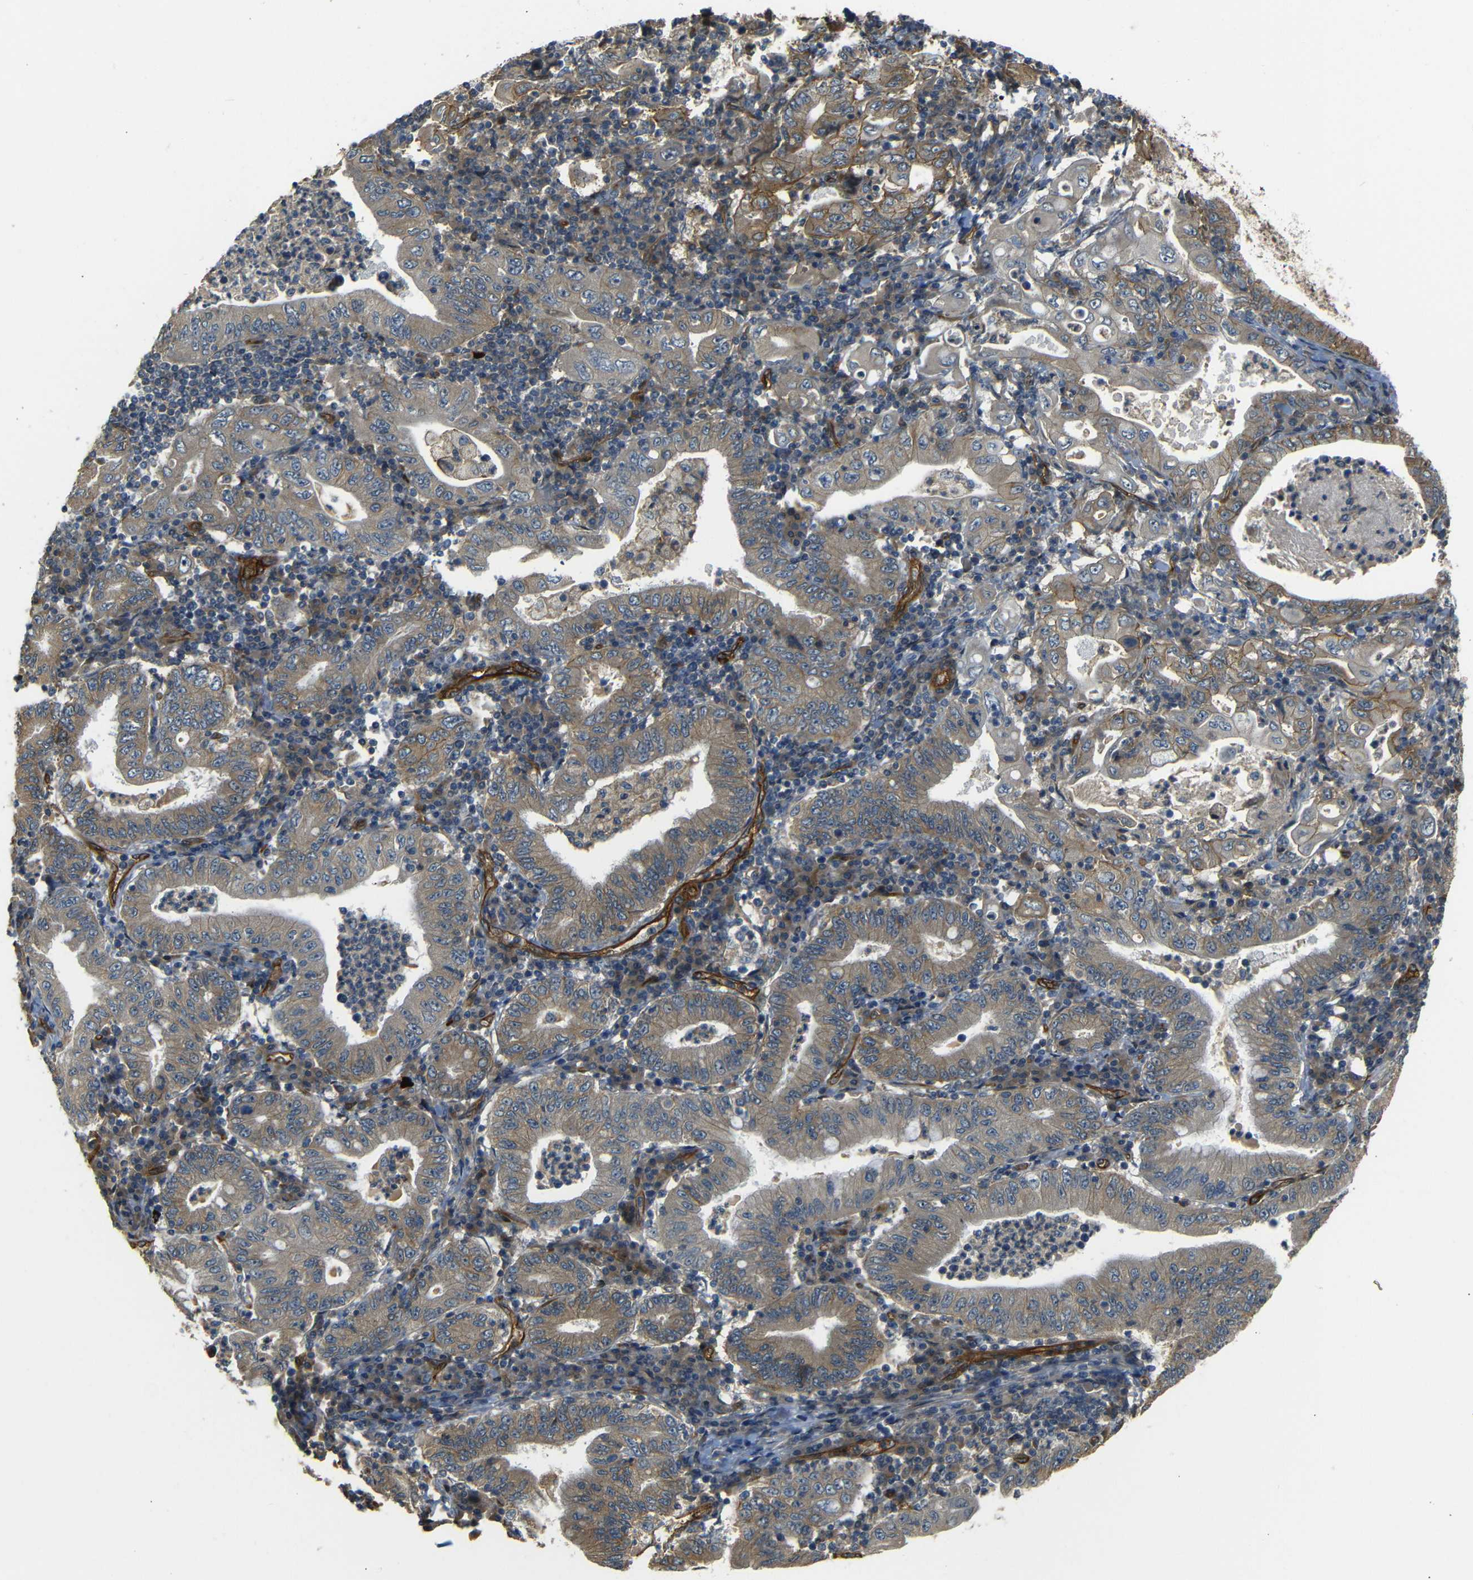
{"staining": {"intensity": "moderate", "quantity": "25%-75%", "location": "cytoplasmic/membranous"}, "tissue": "stomach cancer", "cell_type": "Tumor cells", "image_type": "cancer", "snomed": [{"axis": "morphology", "description": "Normal tissue, NOS"}, {"axis": "morphology", "description": "Adenocarcinoma, NOS"}, {"axis": "topography", "description": "Esophagus"}, {"axis": "topography", "description": "Stomach, upper"}, {"axis": "topography", "description": "Peripheral nerve tissue"}], "caption": "Stomach adenocarcinoma was stained to show a protein in brown. There is medium levels of moderate cytoplasmic/membranous positivity in about 25%-75% of tumor cells.", "gene": "RELL1", "patient": {"sex": "male", "age": 62}}